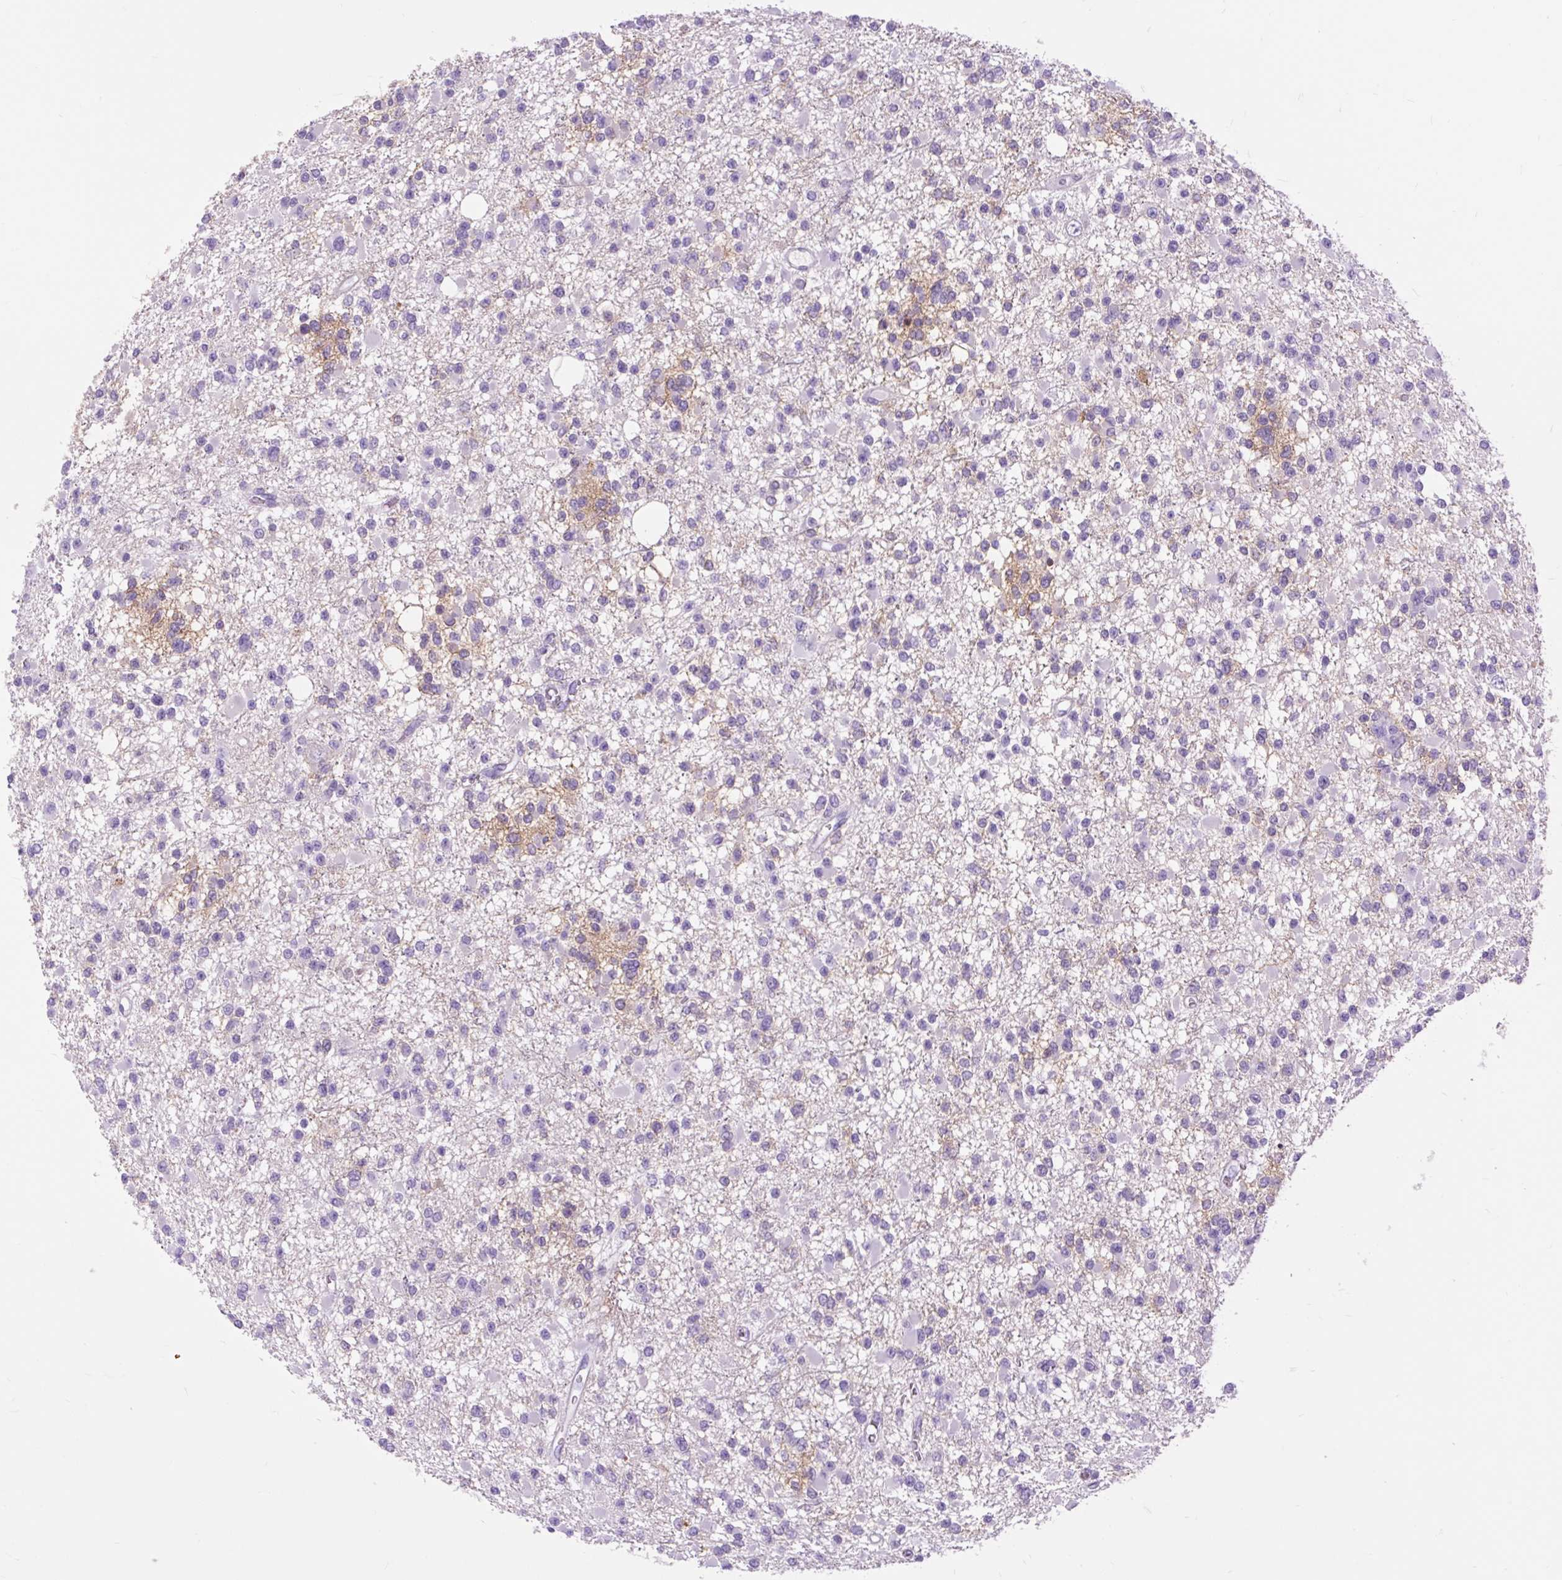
{"staining": {"intensity": "negative", "quantity": "none", "location": "none"}, "tissue": "glioma", "cell_type": "Tumor cells", "image_type": "cancer", "snomed": [{"axis": "morphology", "description": "Glioma, malignant, Low grade"}, {"axis": "topography", "description": "Brain"}], "caption": "The histopathology image exhibits no significant staining in tumor cells of glioma. The staining was performed using DAB (3,3'-diaminobenzidine) to visualize the protein expression in brown, while the nuclei were stained in blue with hematoxylin (Magnification: 20x).", "gene": "DPP6", "patient": {"sex": "female", "age": 22}}